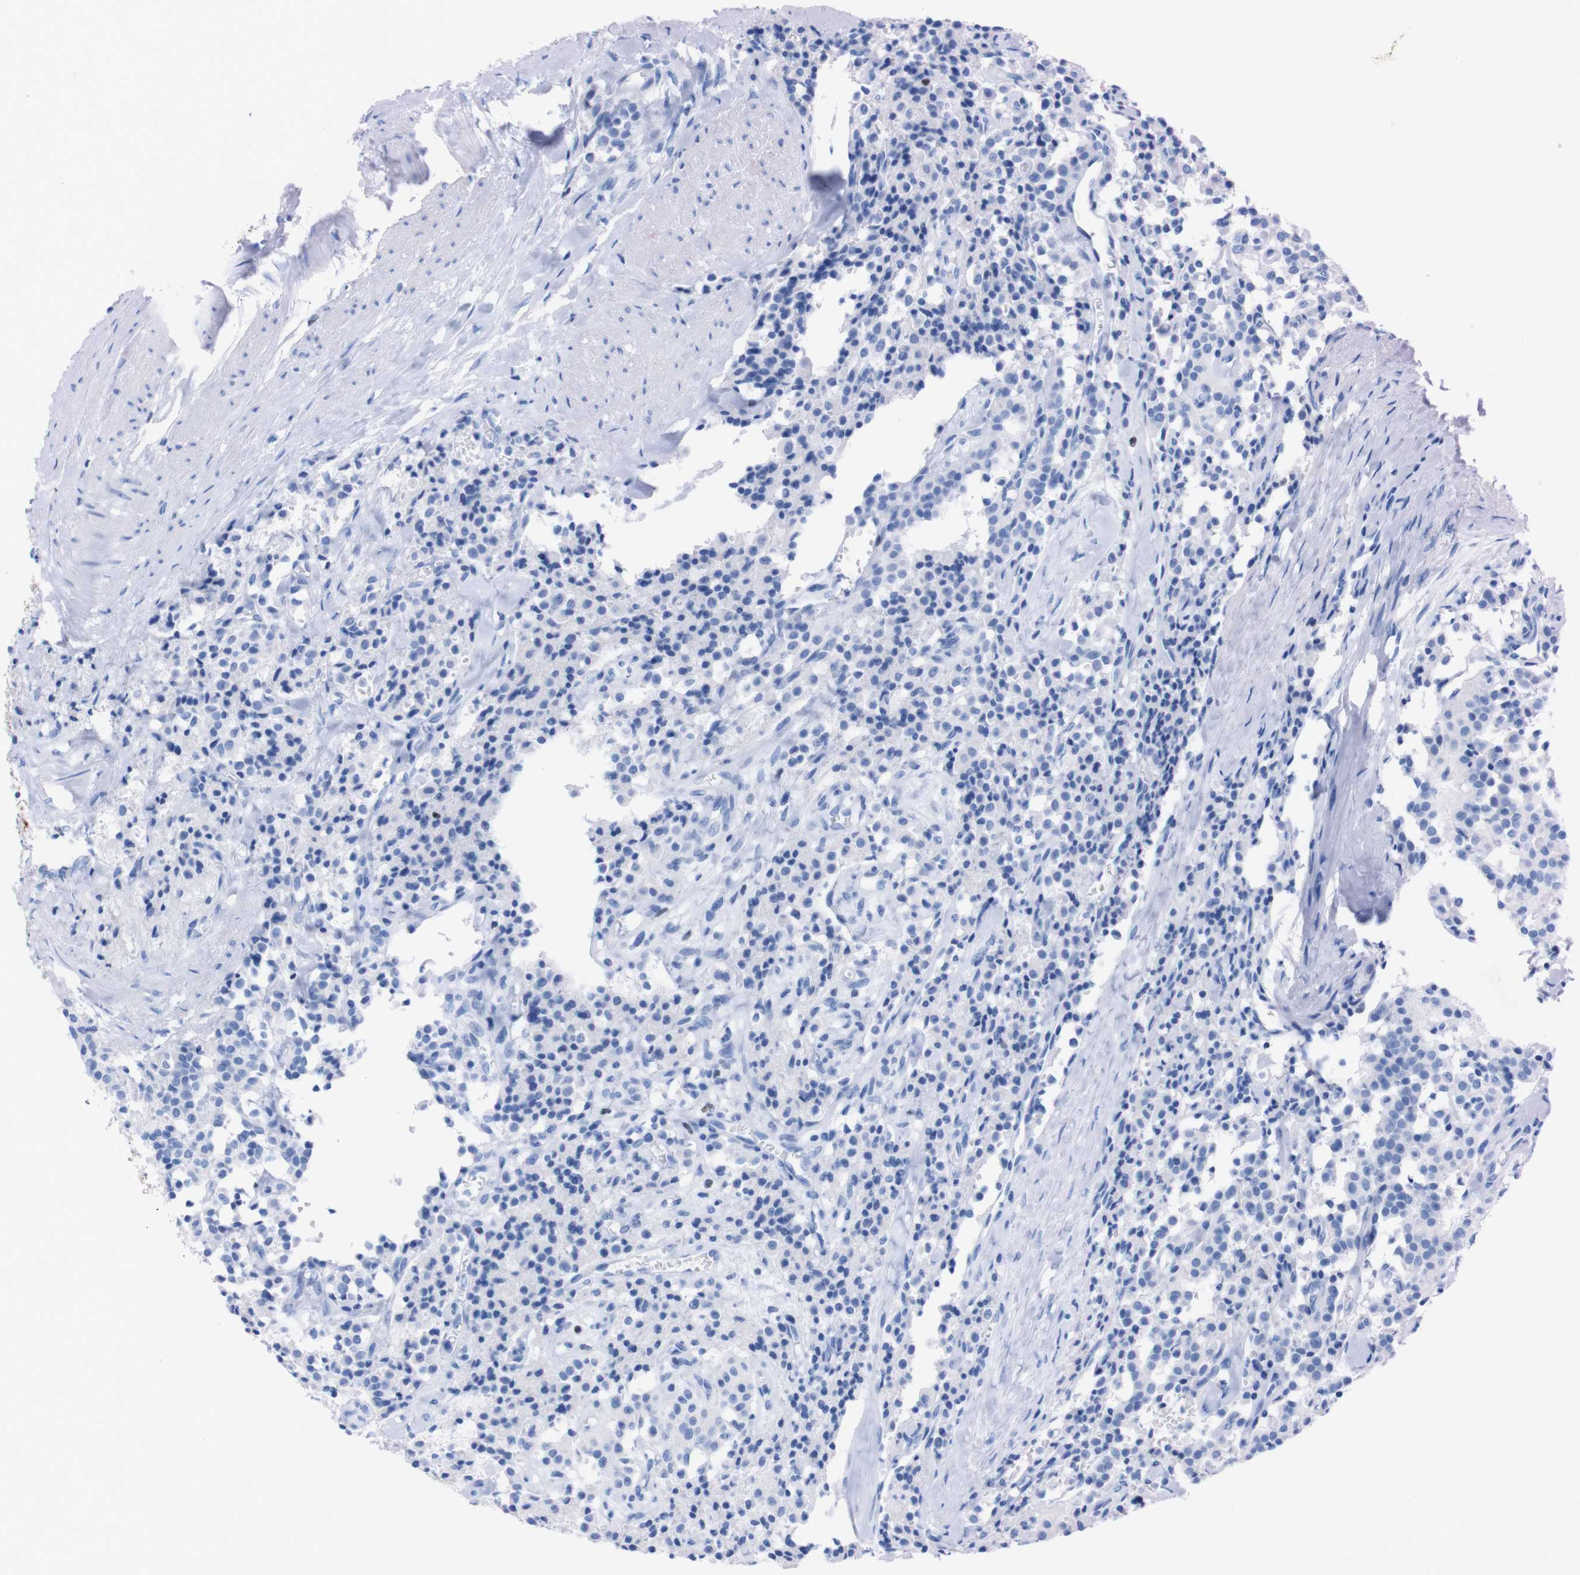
{"staining": {"intensity": "negative", "quantity": "none", "location": "none"}, "tissue": "carcinoid", "cell_type": "Tumor cells", "image_type": "cancer", "snomed": [{"axis": "morphology", "description": "Carcinoid, malignant, NOS"}, {"axis": "topography", "description": "Lung"}], "caption": "A high-resolution histopathology image shows IHC staining of malignant carcinoid, which displays no significant positivity in tumor cells.", "gene": "P2RY12", "patient": {"sex": "male", "age": 30}}